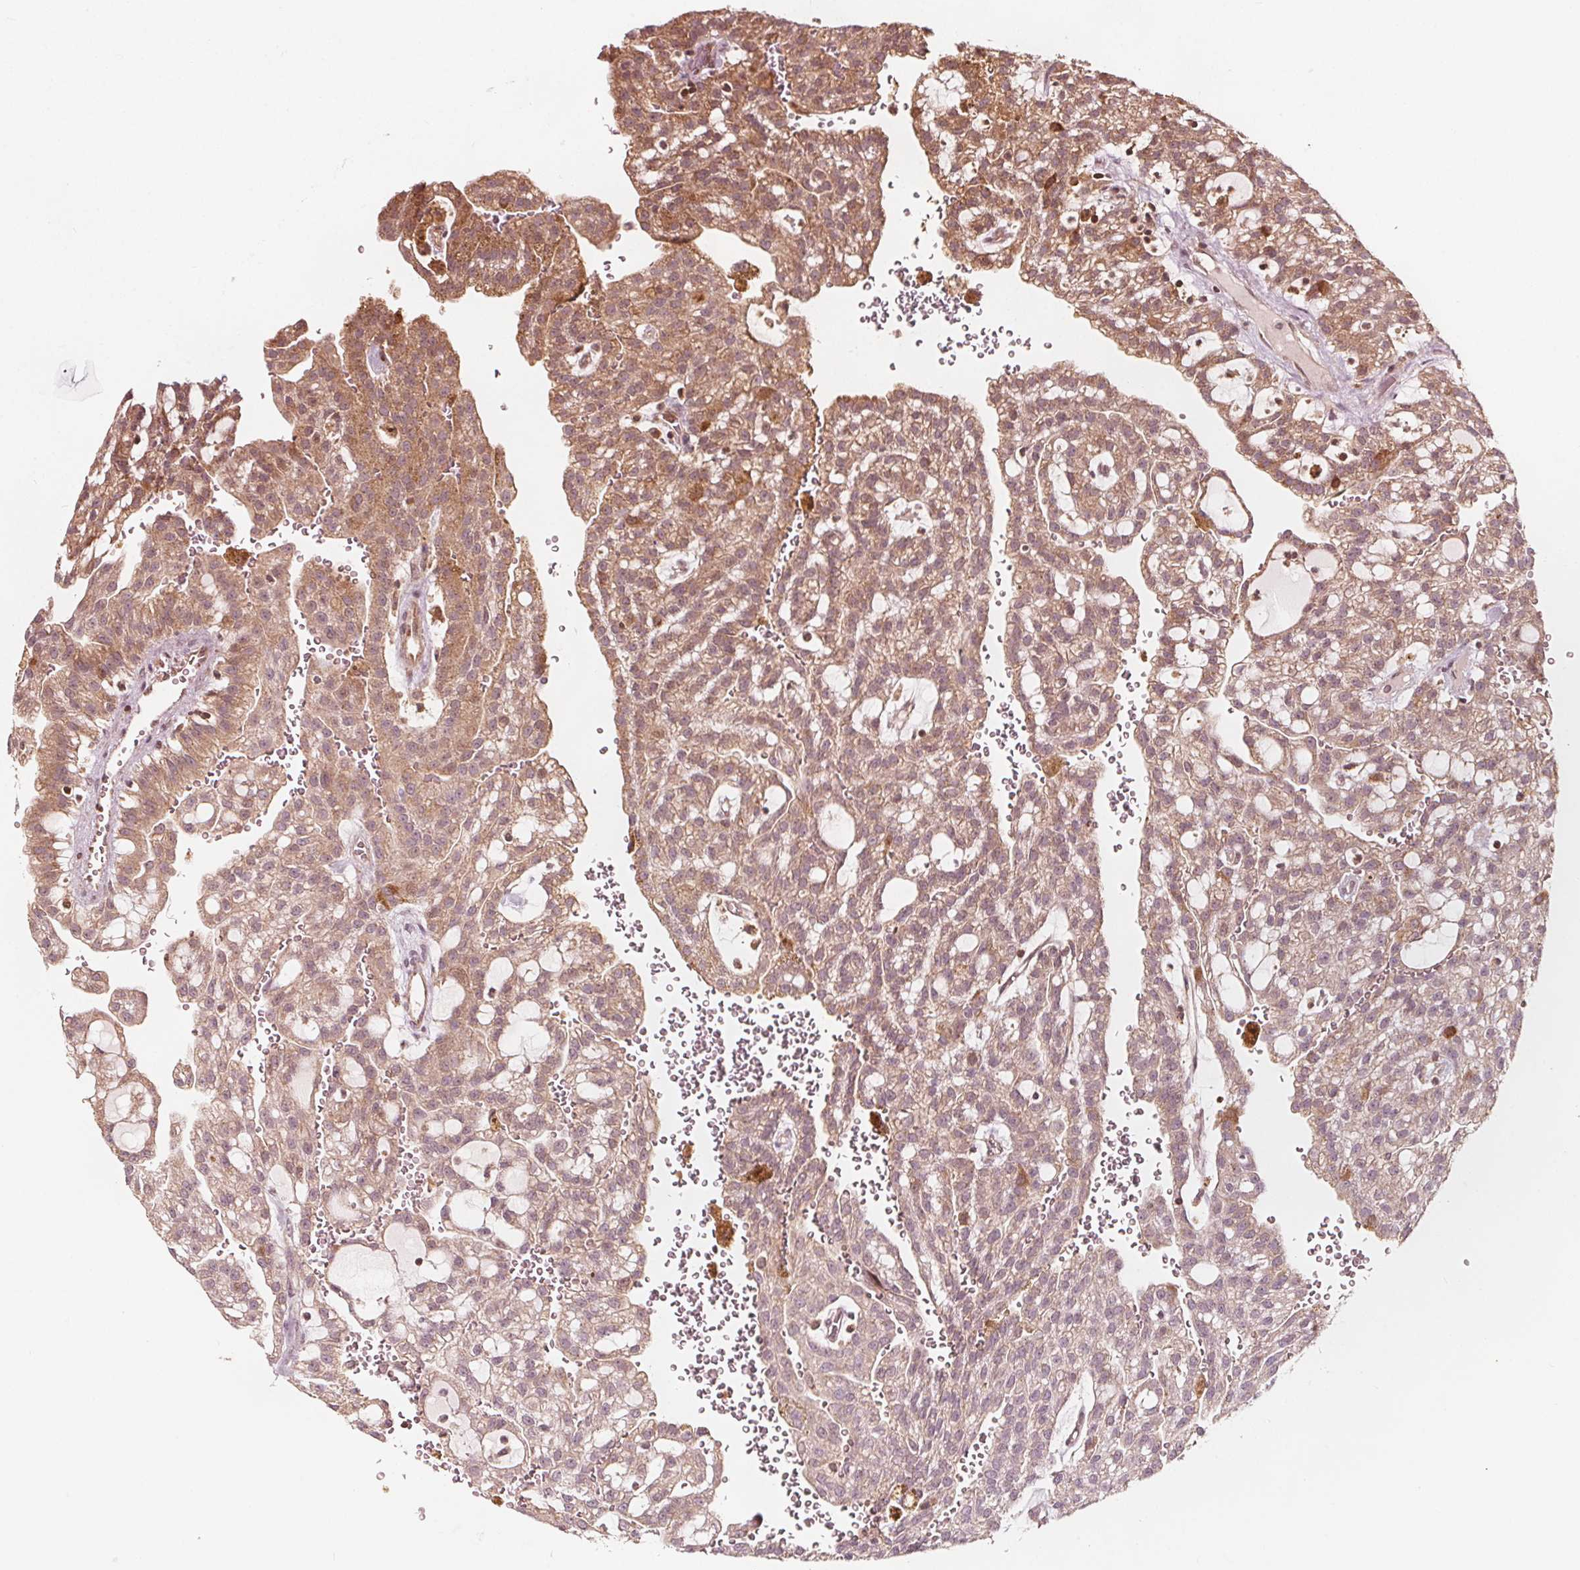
{"staining": {"intensity": "moderate", "quantity": ">75%", "location": "cytoplasmic/membranous"}, "tissue": "renal cancer", "cell_type": "Tumor cells", "image_type": "cancer", "snomed": [{"axis": "morphology", "description": "Adenocarcinoma, NOS"}, {"axis": "topography", "description": "Kidney"}], "caption": "Brown immunohistochemical staining in human renal adenocarcinoma displays moderate cytoplasmic/membranous expression in approximately >75% of tumor cells.", "gene": "AIP", "patient": {"sex": "male", "age": 63}}